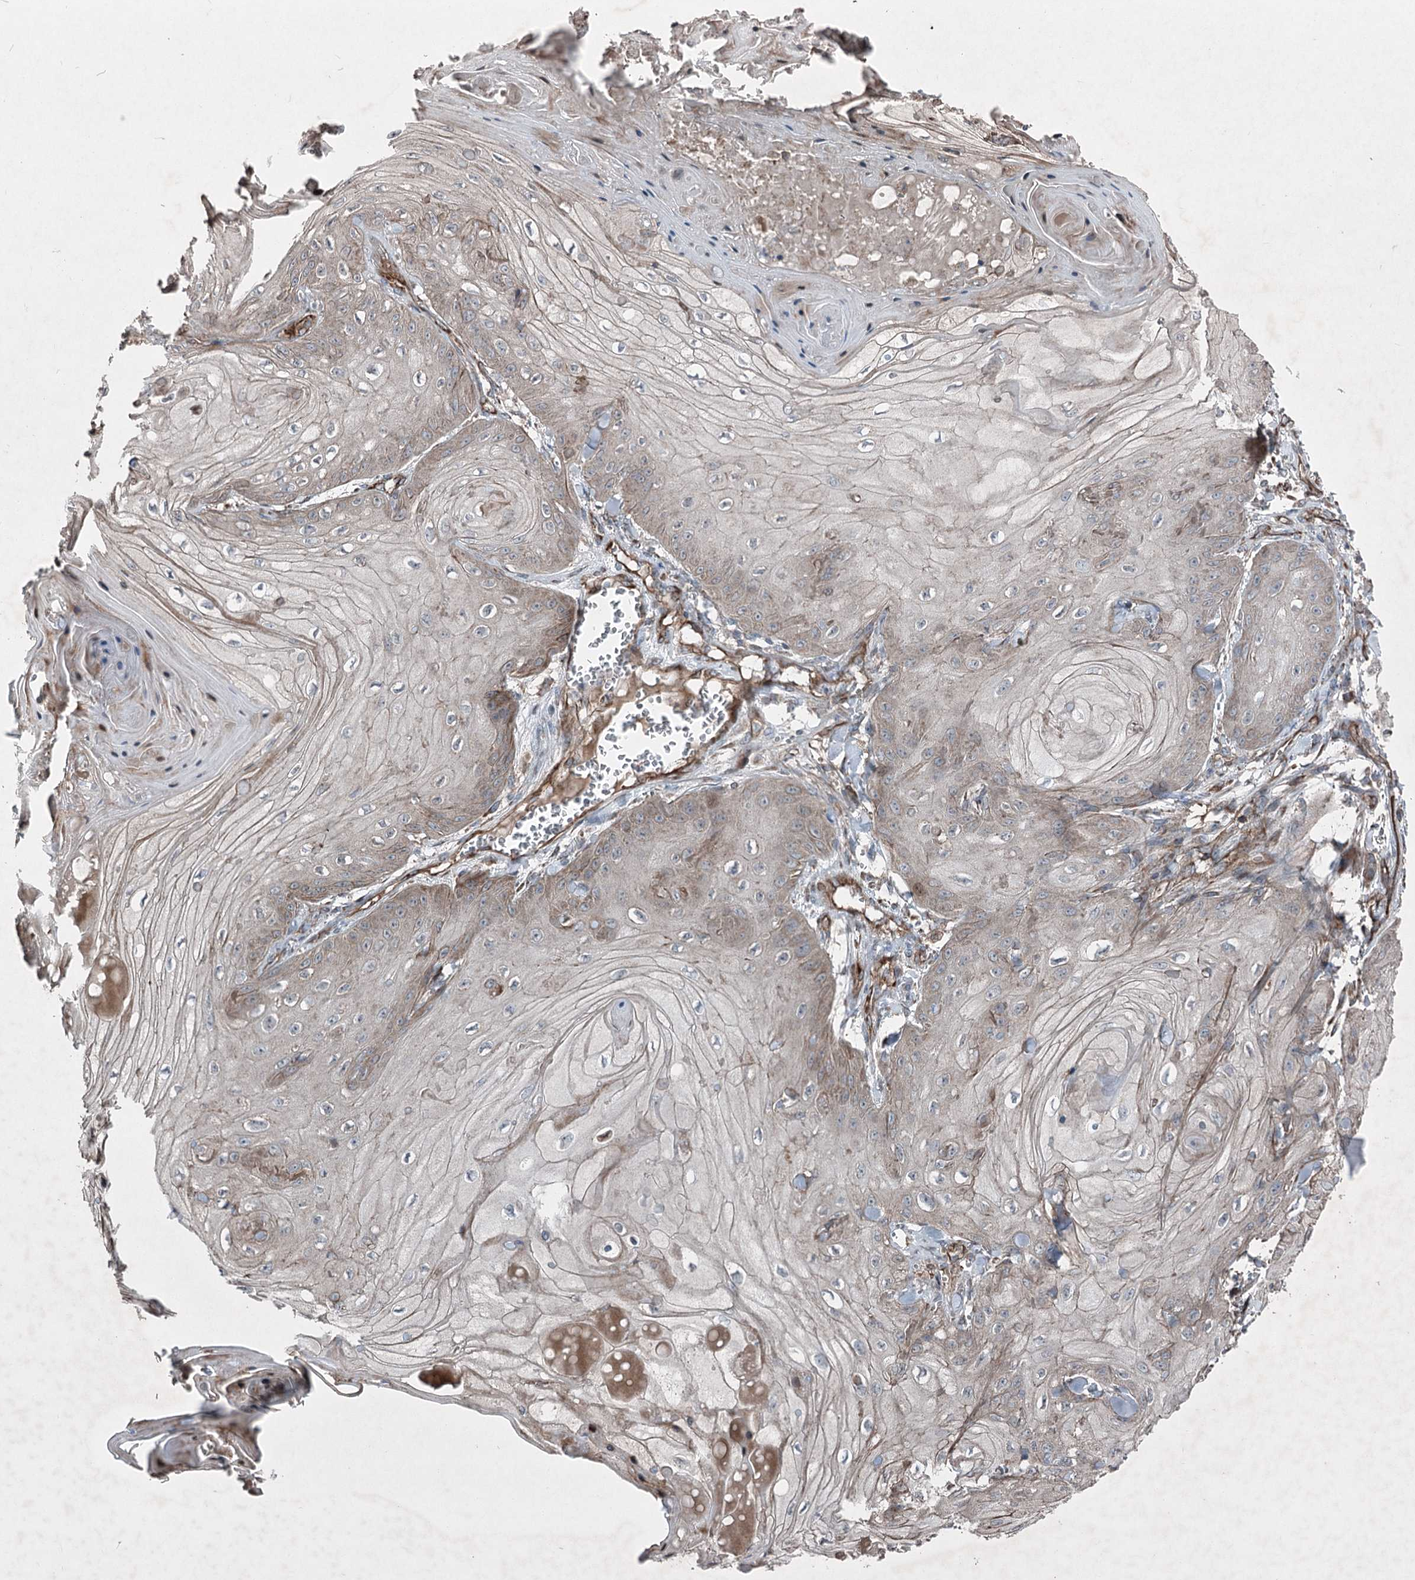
{"staining": {"intensity": "weak", "quantity": "<25%", "location": "cytoplasmic/membranous"}, "tissue": "skin cancer", "cell_type": "Tumor cells", "image_type": "cancer", "snomed": [{"axis": "morphology", "description": "Squamous cell carcinoma, NOS"}, {"axis": "topography", "description": "Skin"}], "caption": "An immunohistochemistry (IHC) micrograph of skin squamous cell carcinoma is shown. There is no staining in tumor cells of skin squamous cell carcinoma.", "gene": "SERINC5", "patient": {"sex": "male", "age": 74}}